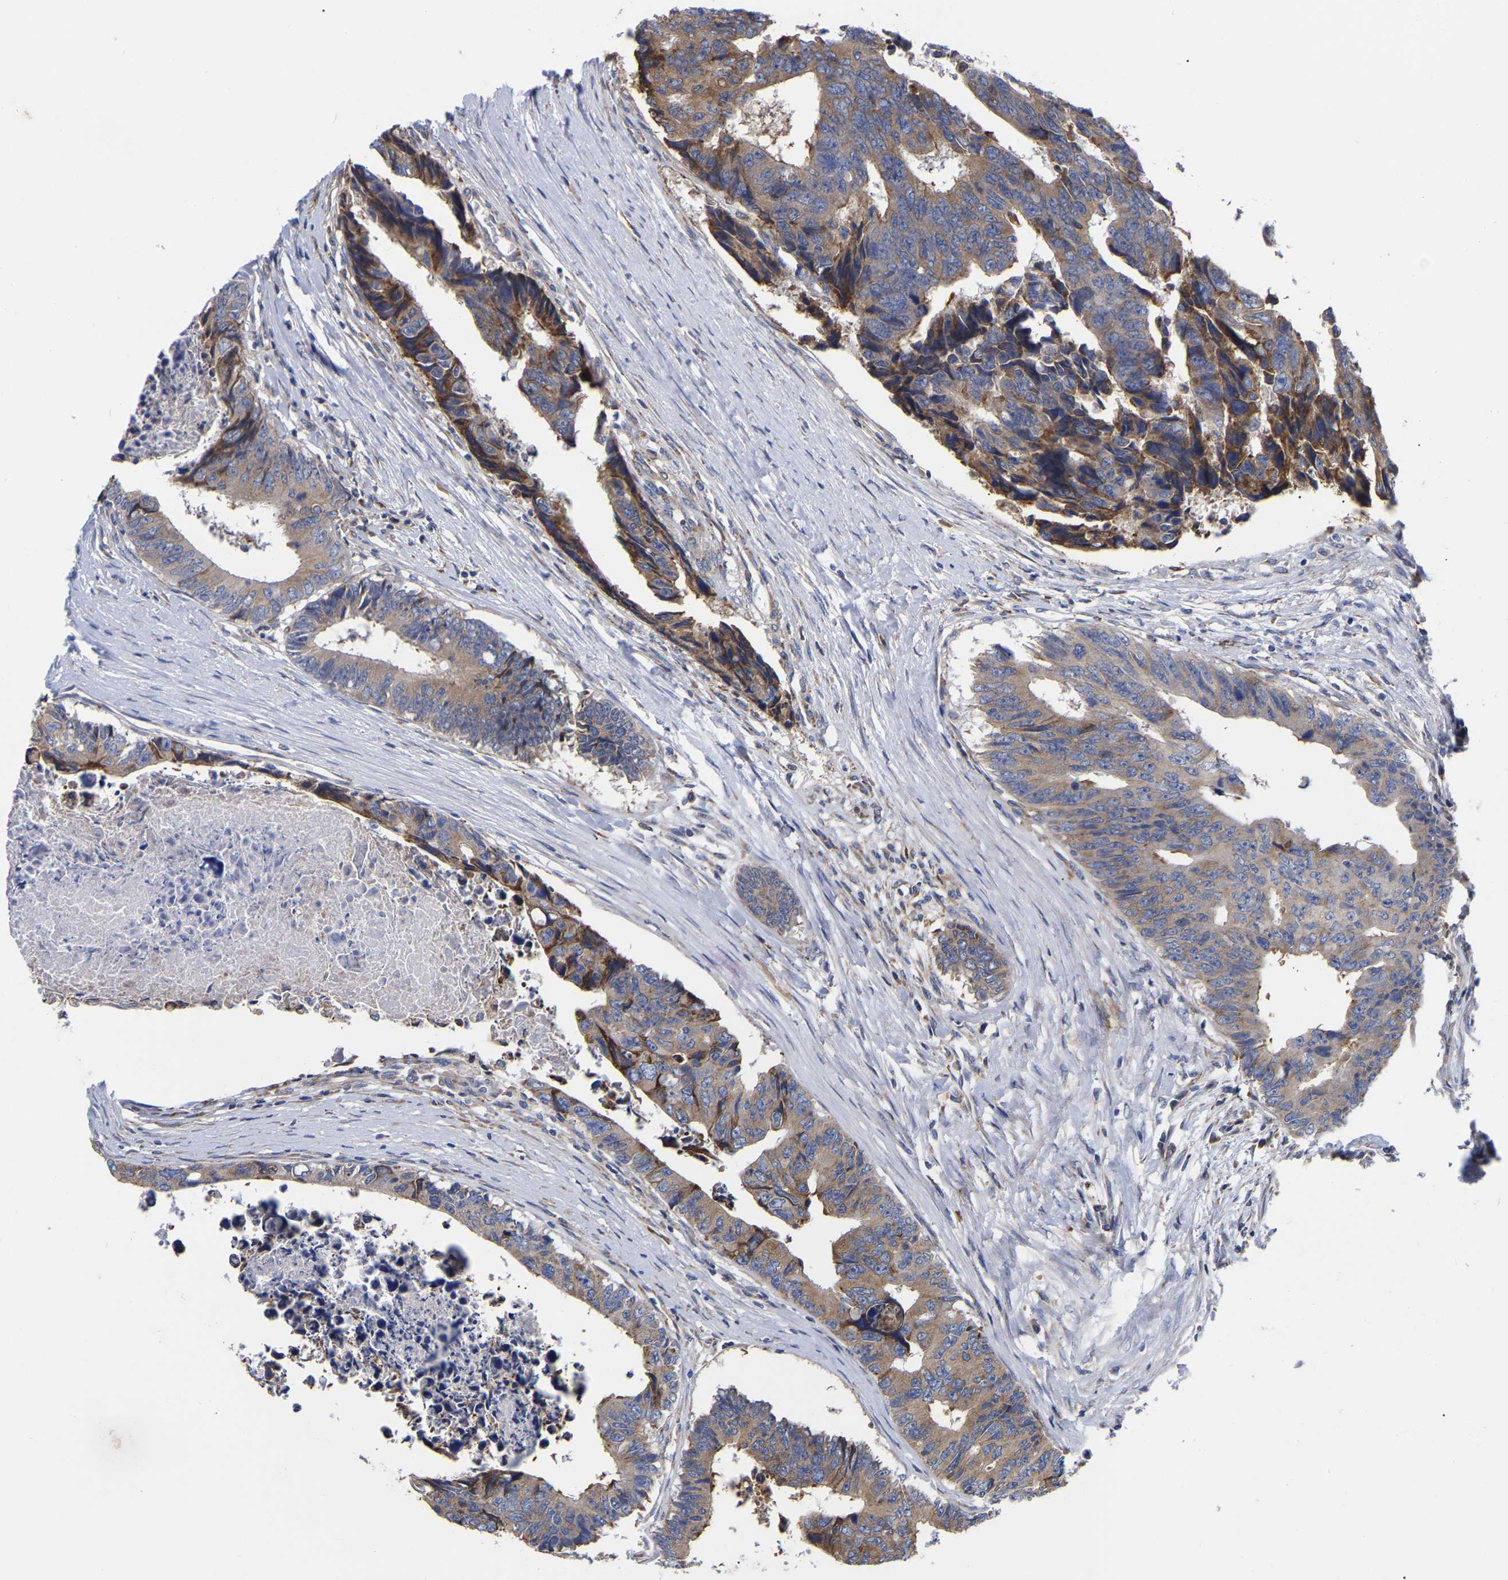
{"staining": {"intensity": "moderate", "quantity": ">75%", "location": "cytoplasmic/membranous"}, "tissue": "colorectal cancer", "cell_type": "Tumor cells", "image_type": "cancer", "snomed": [{"axis": "morphology", "description": "Adenocarcinoma, NOS"}, {"axis": "topography", "description": "Rectum"}], "caption": "Immunohistochemistry (DAB) staining of colorectal adenocarcinoma demonstrates moderate cytoplasmic/membranous protein positivity in about >75% of tumor cells. (DAB (3,3'-diaminobenzidine) IHC, brown staining for protein, blue staining for nuclei).", "gene": "CFAP298", "patient": {"sex": "male", "age": 84}}